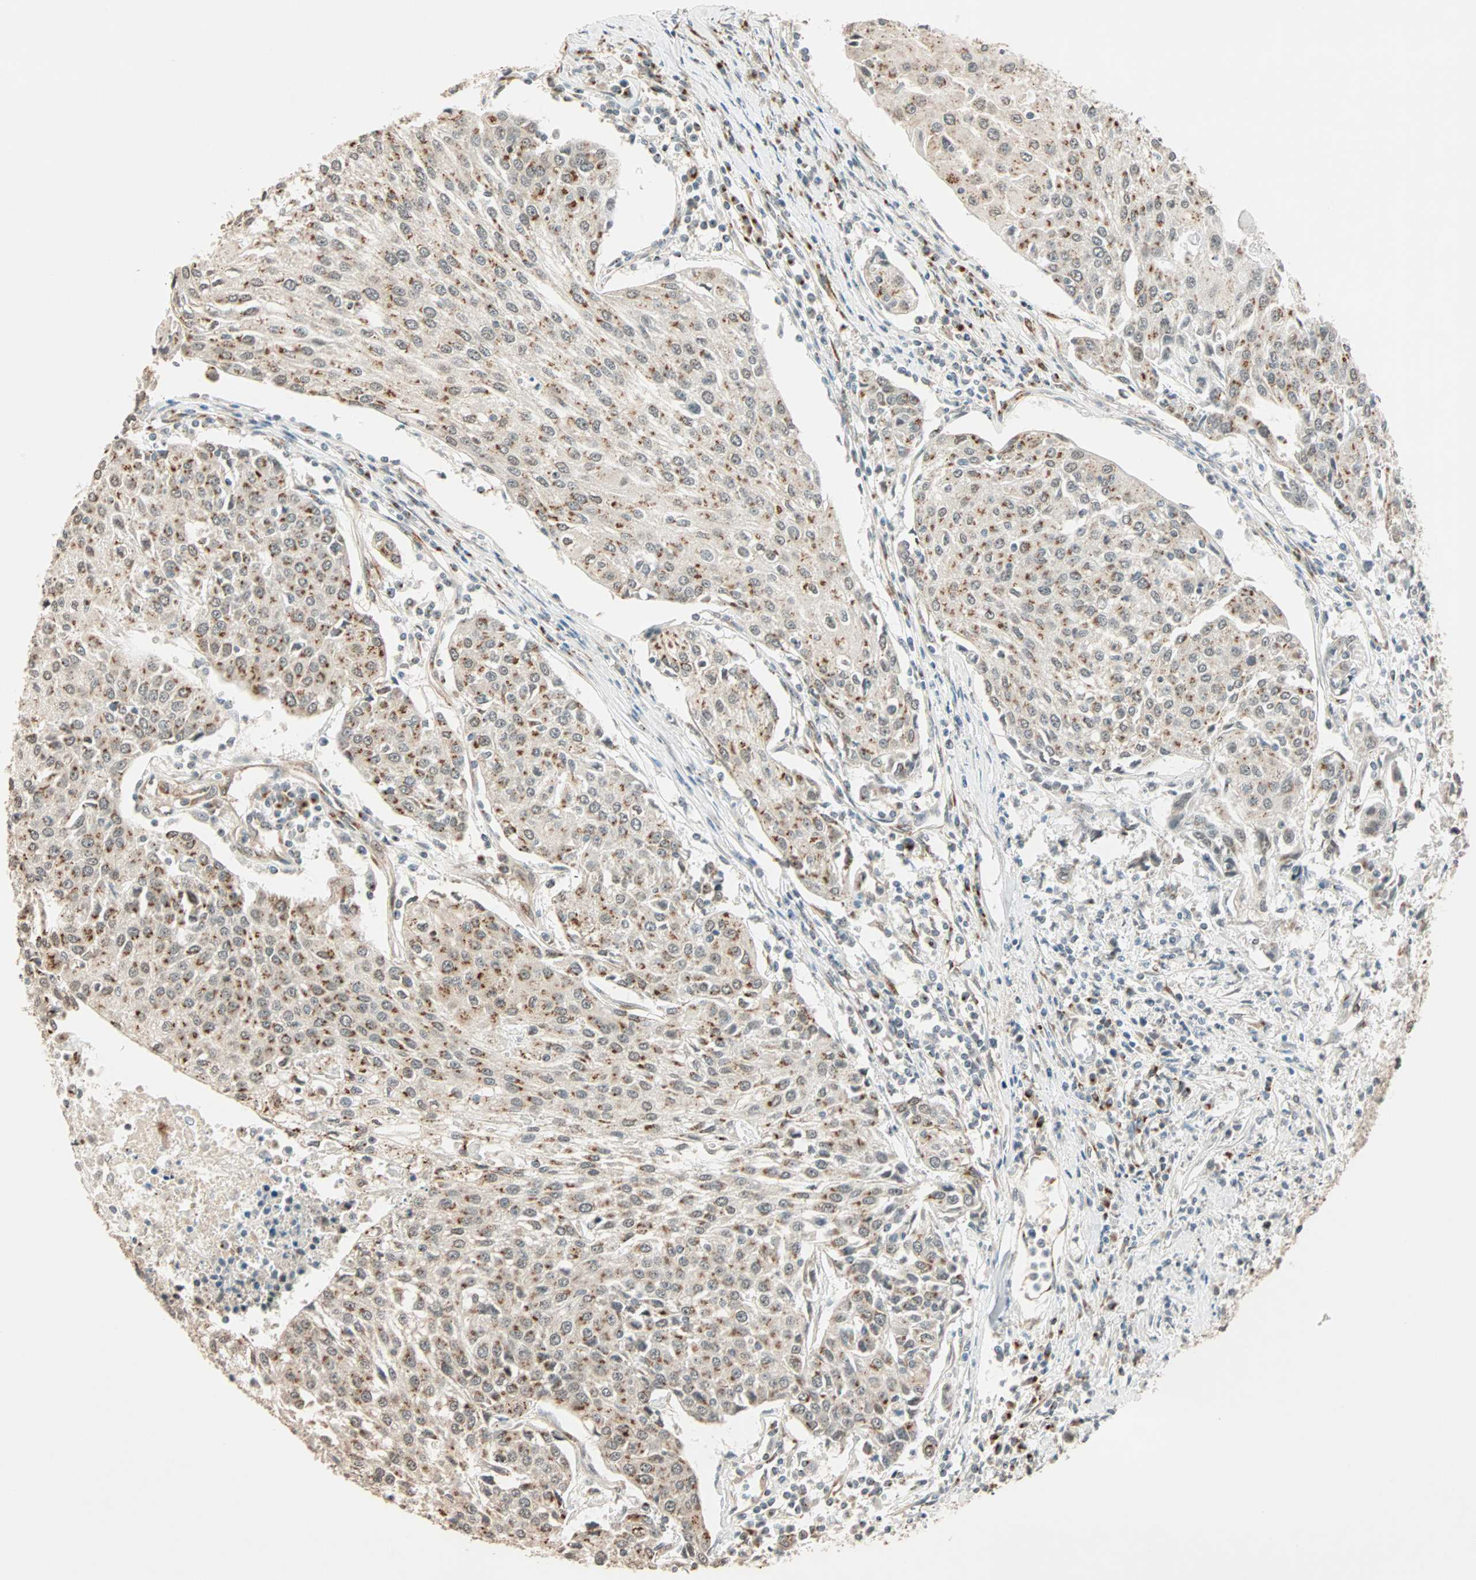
{"staining": {"intensity": "weak", "quantity": "25%-75%", "location": "cytoplasmic/membranous"}, "tissue": "urothelial cancer", "cell_type": "Tumor cells", "image_type": "cancer", "snomed": [{"axis": "morphology", "description": "Urothelial carcinoma, High grade"}, {"axis": "topography", "description": "Urinary bladder"}], "caption": "Urothelial cancer stained for a protein exhibits weak cytoplasmic/membranous positivity in tumor cells.", "gene": "PRDM2", "patient": {"sex": "female", "age": 85}}